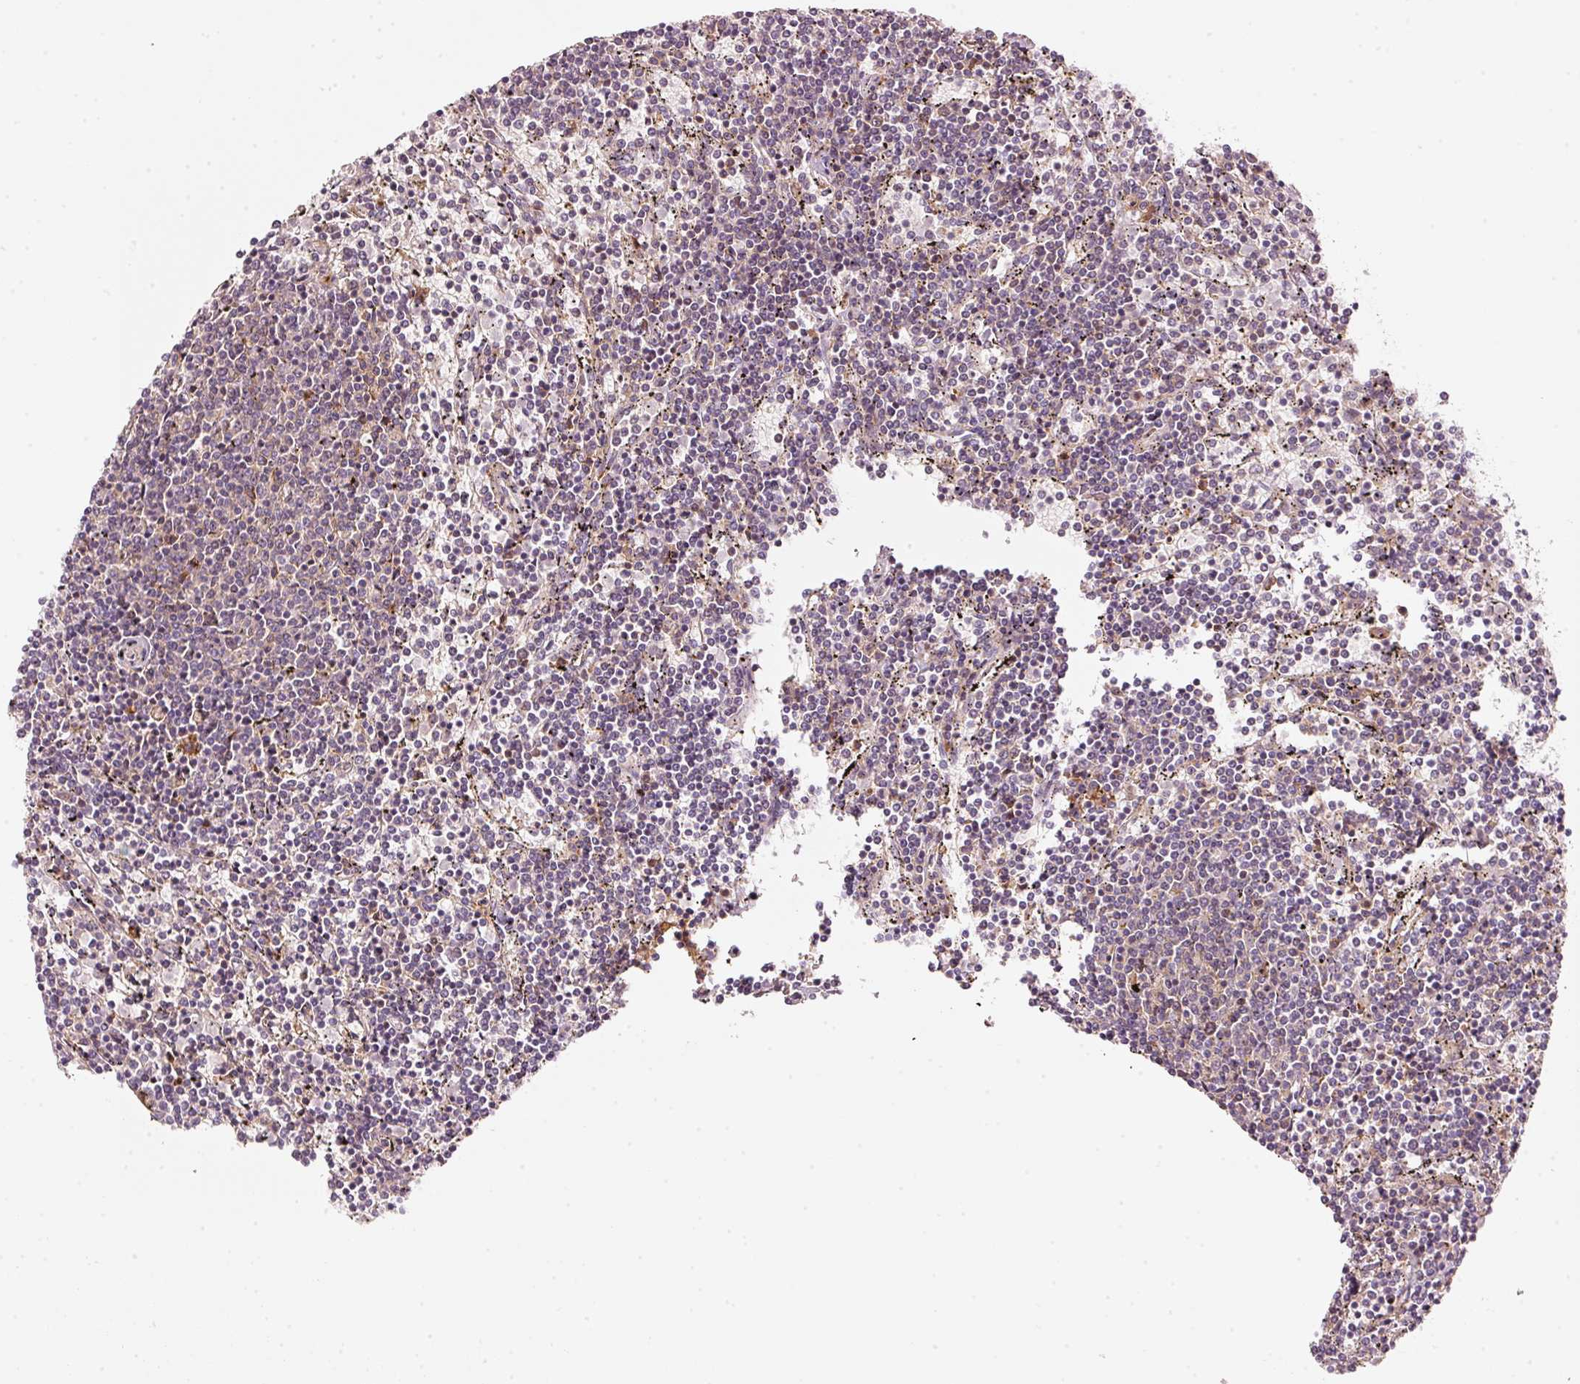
{"staining": {"intensity": "negative", "quantity": "none", "location": "none"}, "tissue": "lymphoma", "cell_type": "Tumor cells", "image_type": "cancer", "snomed": [{"axis": "morphology", "description": "Malignant lymphoma, non-Hodgkin's type, Low grade"}, {"axis": "topography", "description": "Spleen"}], "caption": "Histopathology image shows no protein staining in tumor cells of lymphoma tissue. The staining is performed using DAB brown chromogen with nuclei counter-stained in using hematoxylin.", "gene": "ARHGAP22", "patient": {"sex": "female", "age": 50}}